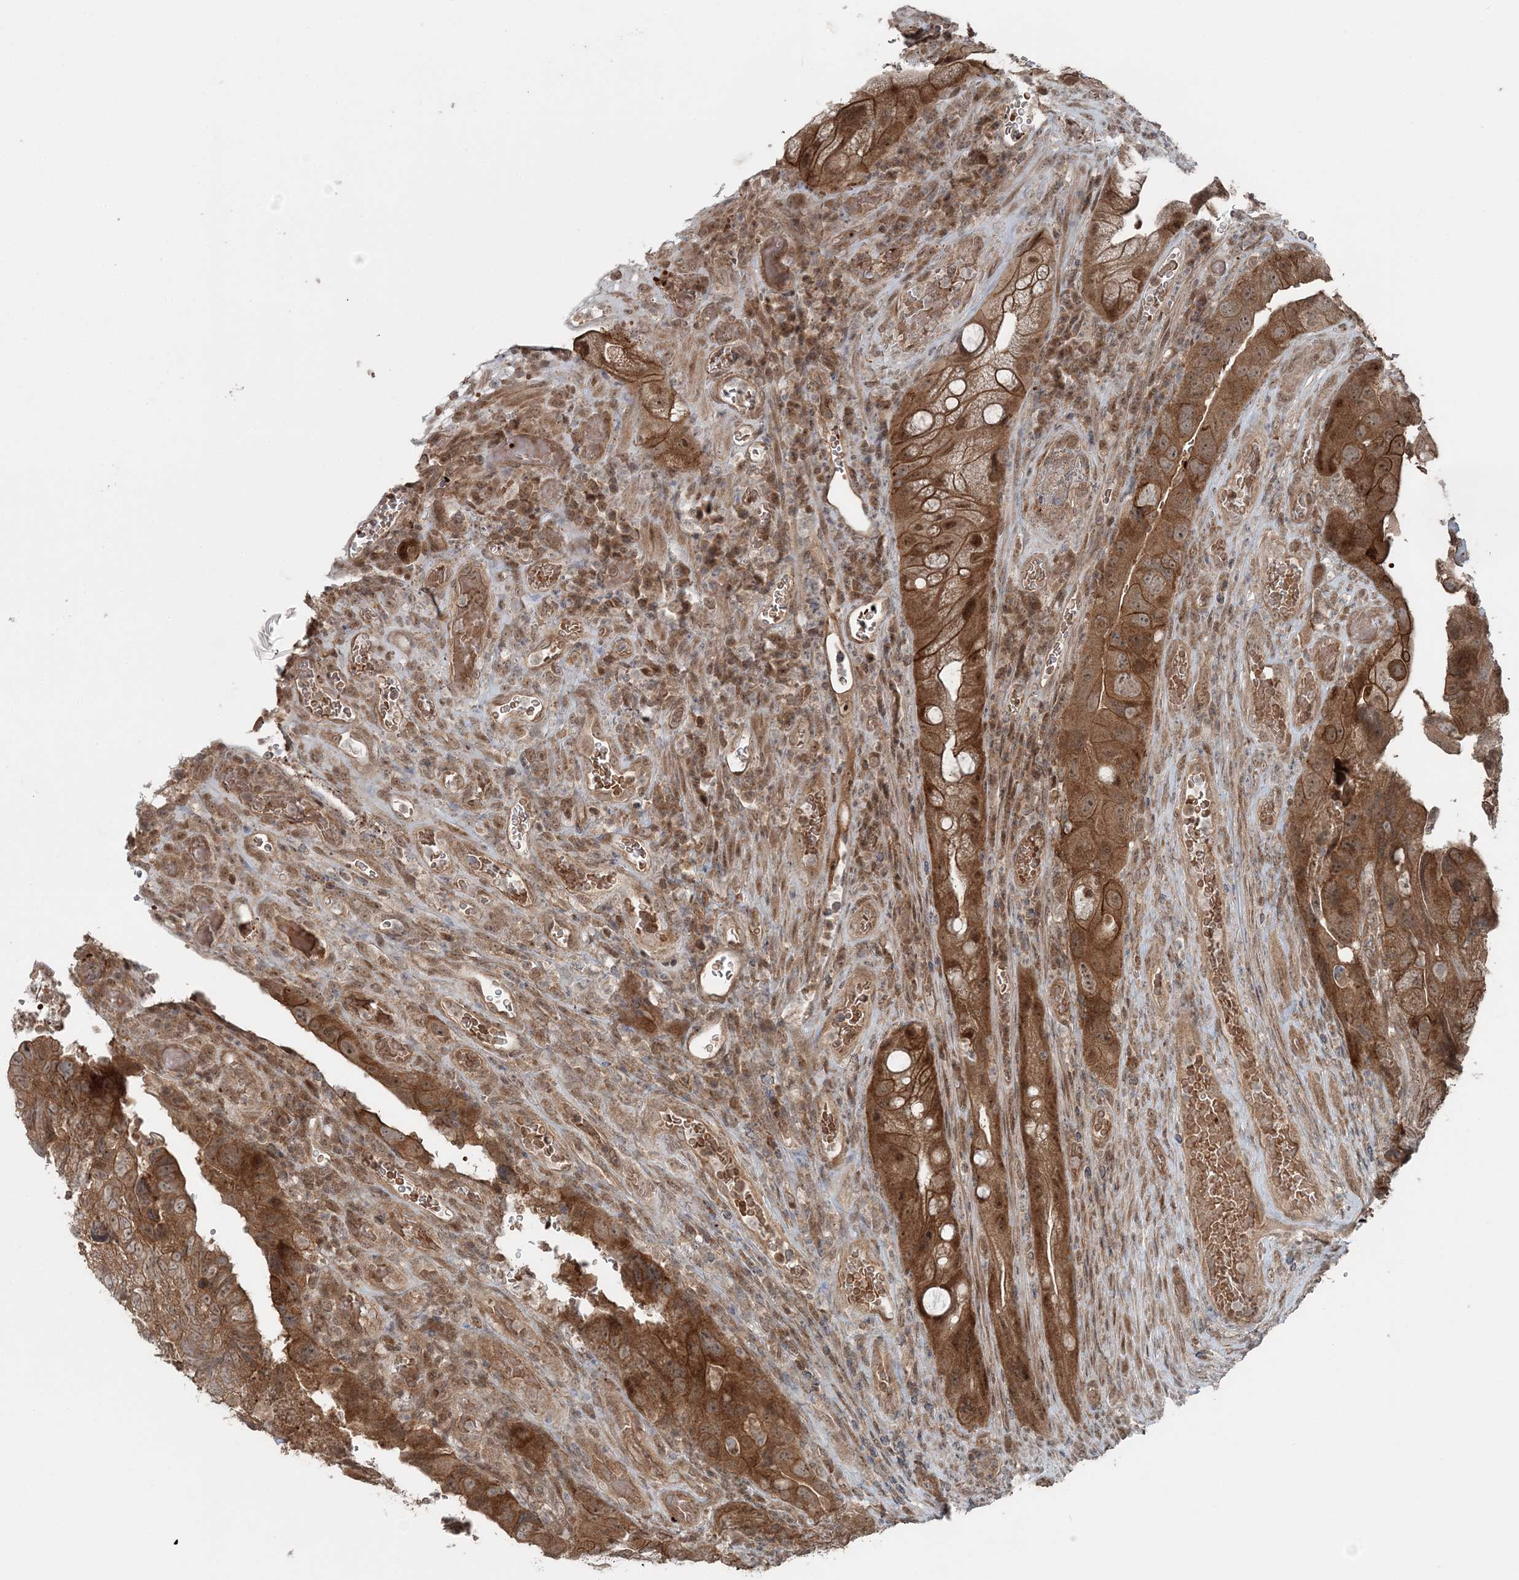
{"staining": {"intensity": "moderate", "quantity": ">75%", "location": "cytoplasmic/membranous,nuclear"}, "tissue": "colorectal cancer", "cell_type": "Tumor cells", "image_type": "cancer", "snomed": [{"axis": "morphology", "description": "Adenocarcinoma, NOS"}, {"axis": "topography", "description": "Rectum"}], "caption": "High-magnification brightfield microscopy of colorectal cancer stained with DAB (3,3'-diaminobenzidine) (brown) and counterstained with hematoxylin (blue). tumor cells exhibit moderate cytoplasmic/membranous and nuclear positivity is present in about>75% of cells.", "gene": "FBXL17", "patient": {"sex": "male", "age": 63}}